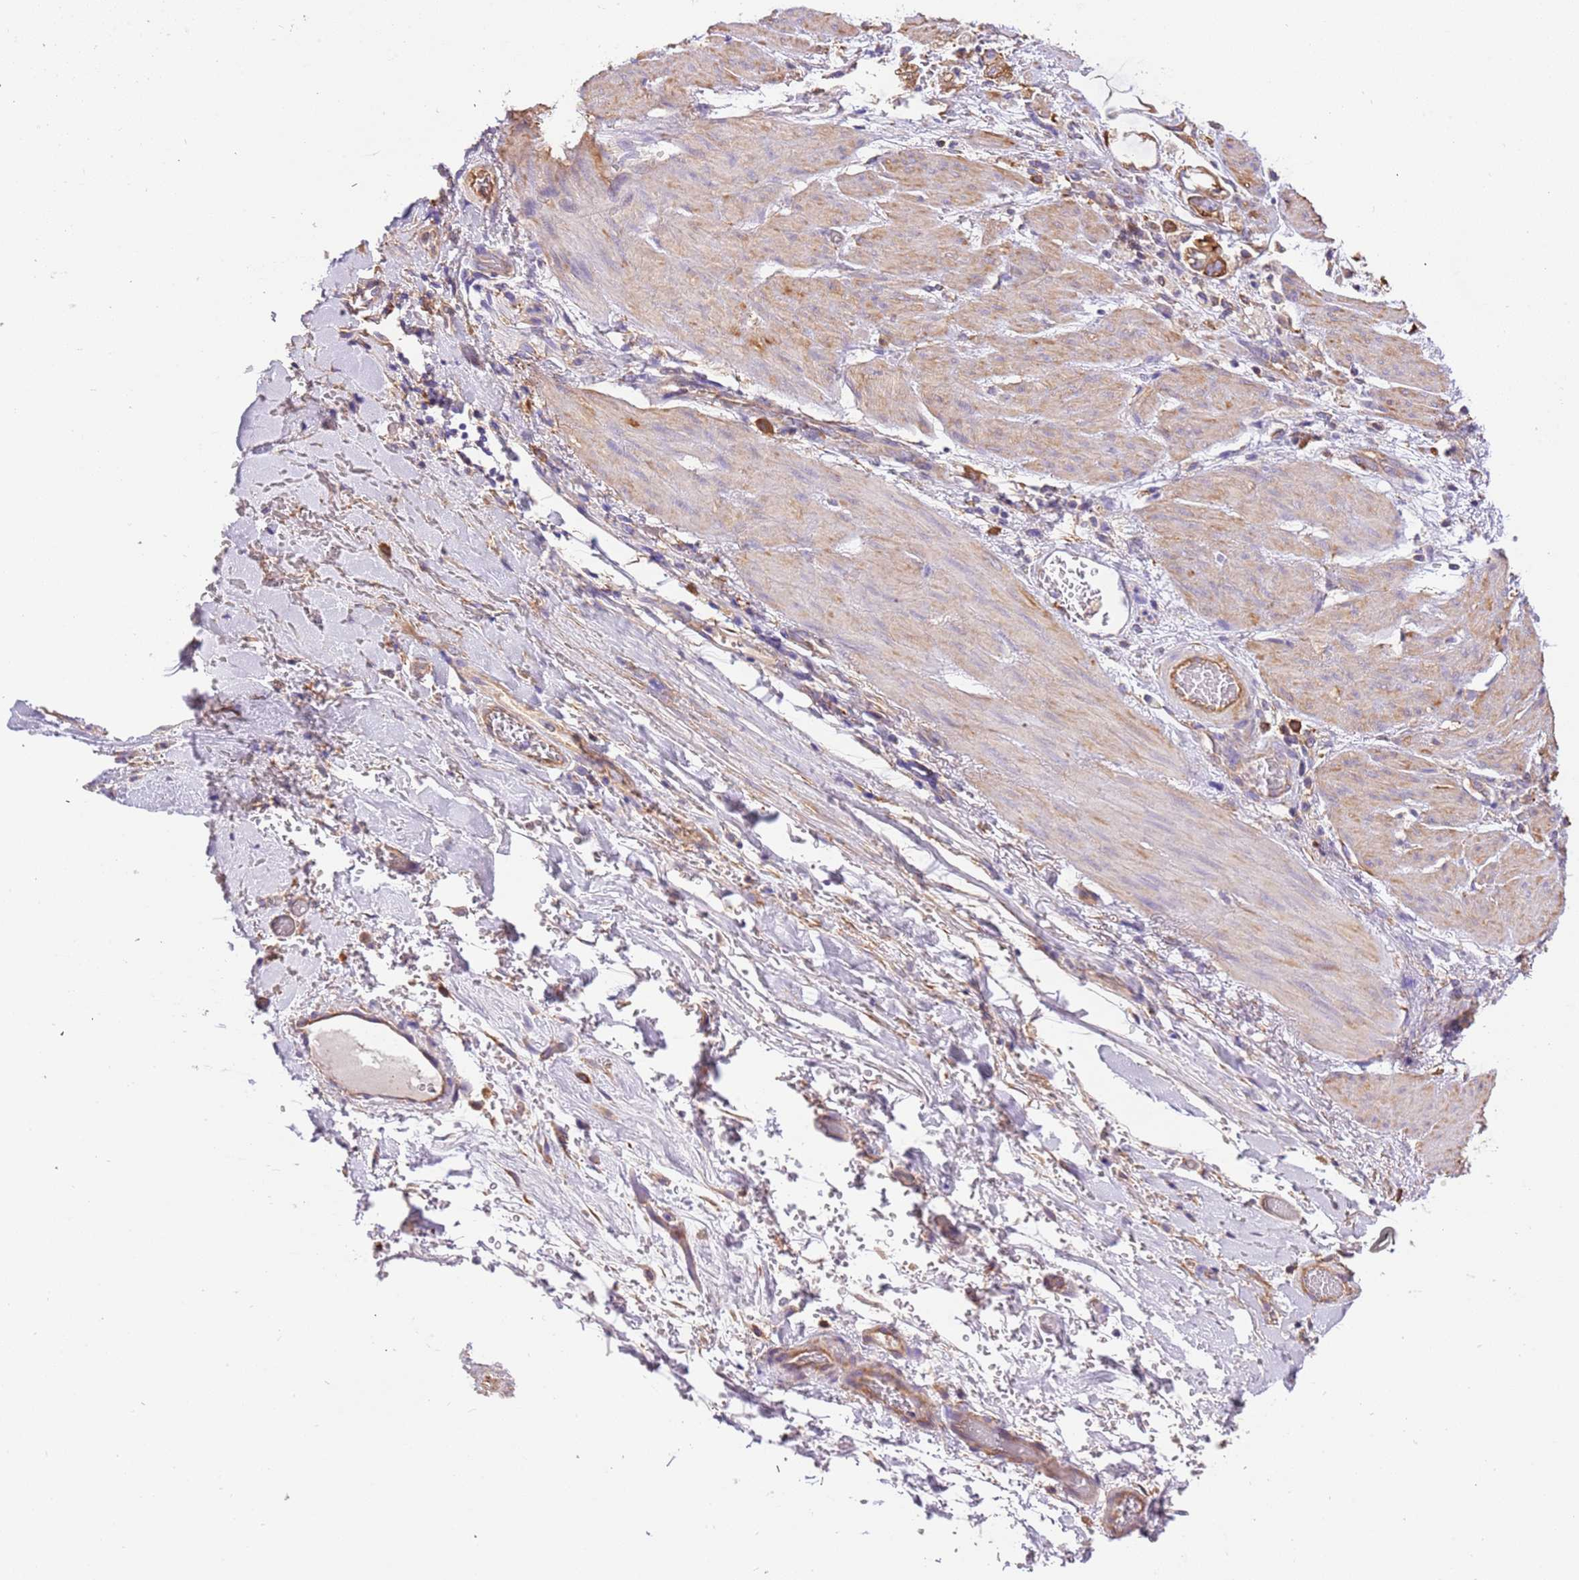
{"staining": {"intensity": "moderate", "quantity": ">75%", "location": "cytoplasmic/membranous"}, "tissue": "stomach cancer", "cell_type": "Tumor cells", "image_type": "cancer", "snomed": [{"axis": "morphology", "description": "Adenocarcinoma, NOS"}, {"axis": "topography", "description": "Stomach"}], "caption": "Protein expression analysis of human stomach cancer (adenocarcinoma) reveals moderate cytoplasmic/membranous staining in about >75% of tumor cells.", "gene": "NAALADL1", "patient": {"sex": "male", "age": 62}}